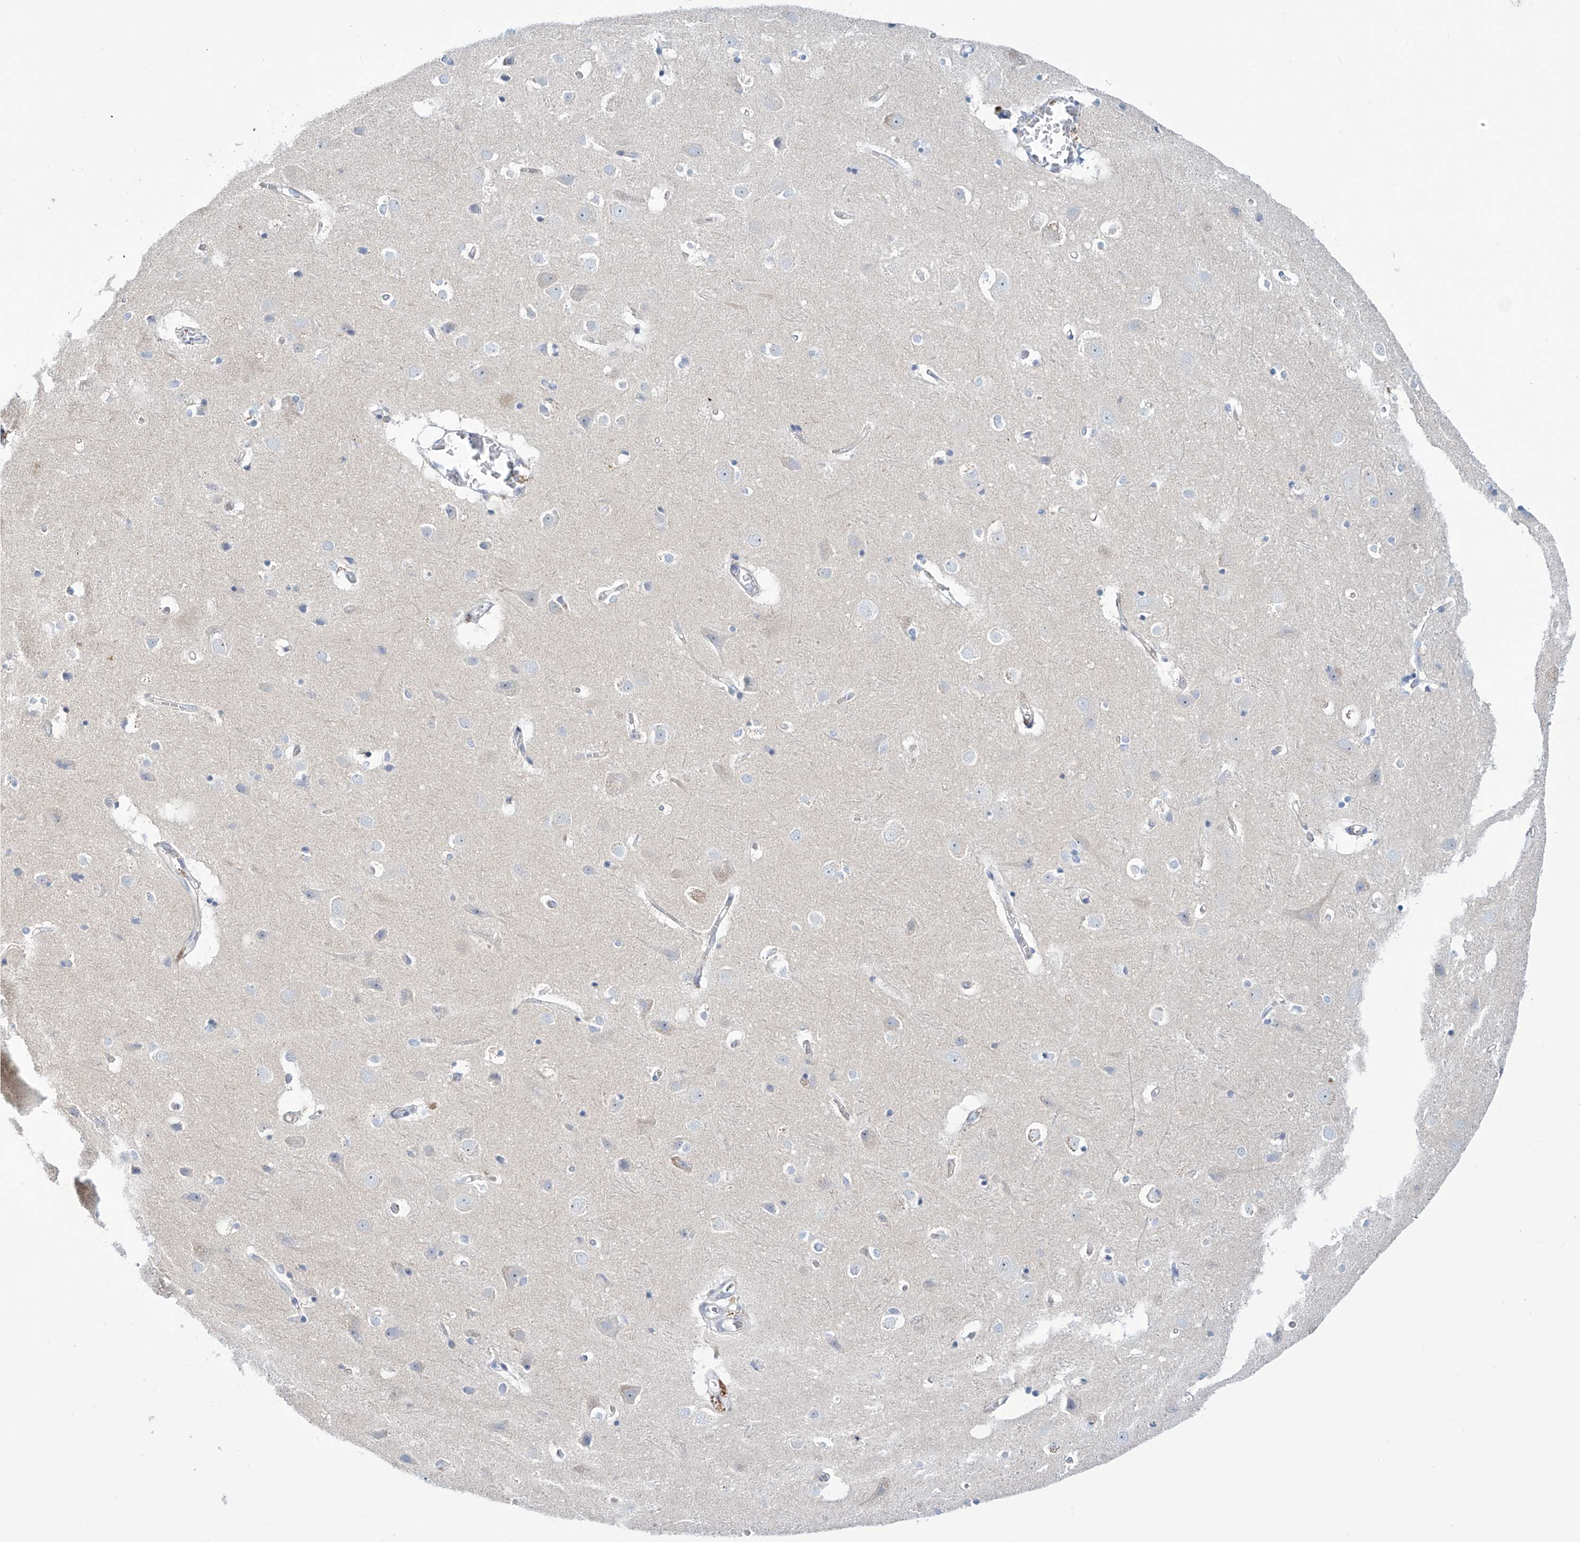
{"staining": {"intensity": "negative", "quantity": "none", "location": "none"}, "tissue": "cerebral cortex", "cell_type": "Endothelial cells", "image_type": "normal", "snomed": [{"axis": "morphology", "description": "Normal tissue, NOS"}, {"axis": "topography", "description": "Cerebral cortex"}], "caption": "Immunohistochemical staining of normal human cerebral cortex demonstrates no significant staining in endothelial cells.", "gene": "TRIM60", "patient": {"sex": "male", "age": 54}}